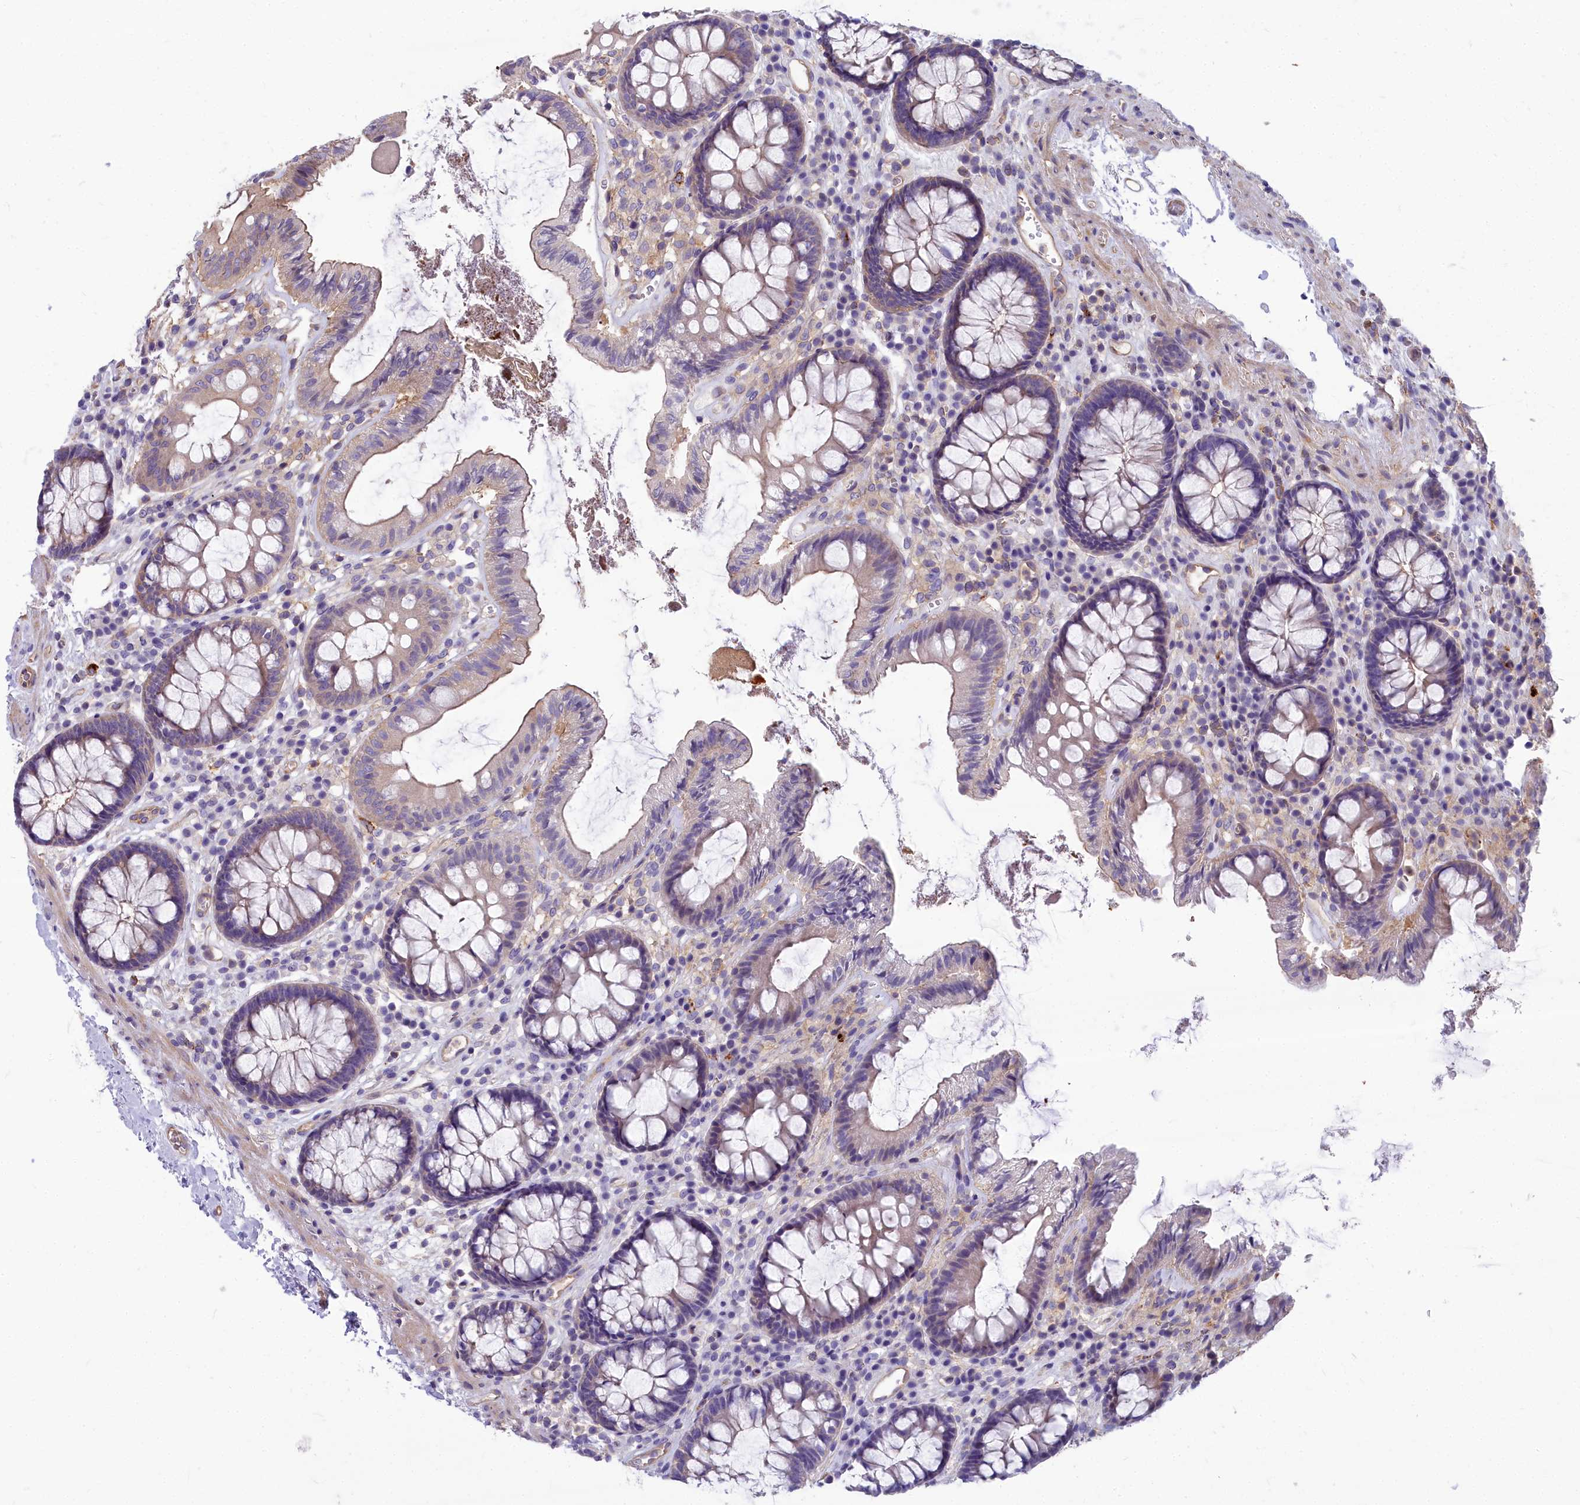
{"staining": {"intensity": "weak", "quantity": ">75%", "location": "cytoplasmic/membranous,nuclear"}, "tissue": "colon", "cell_type": "Endothelial cells", "image_type": "normal", "snomed": [{"axis": "morphology", "description": "Normal tissue, NOS"}, {"axis": "topography", "description": "Colon"}], "caption": "Normal colon reveals weak cytoplasmic/membranous,nuclear positivity in about >75% of endothelial cells Immunohistochemistry (ihc) stains the protein of interest in brown and the nuclei are stained blue..", "gene": "HLA", "patient": {"sex": "male", "age": 84}}